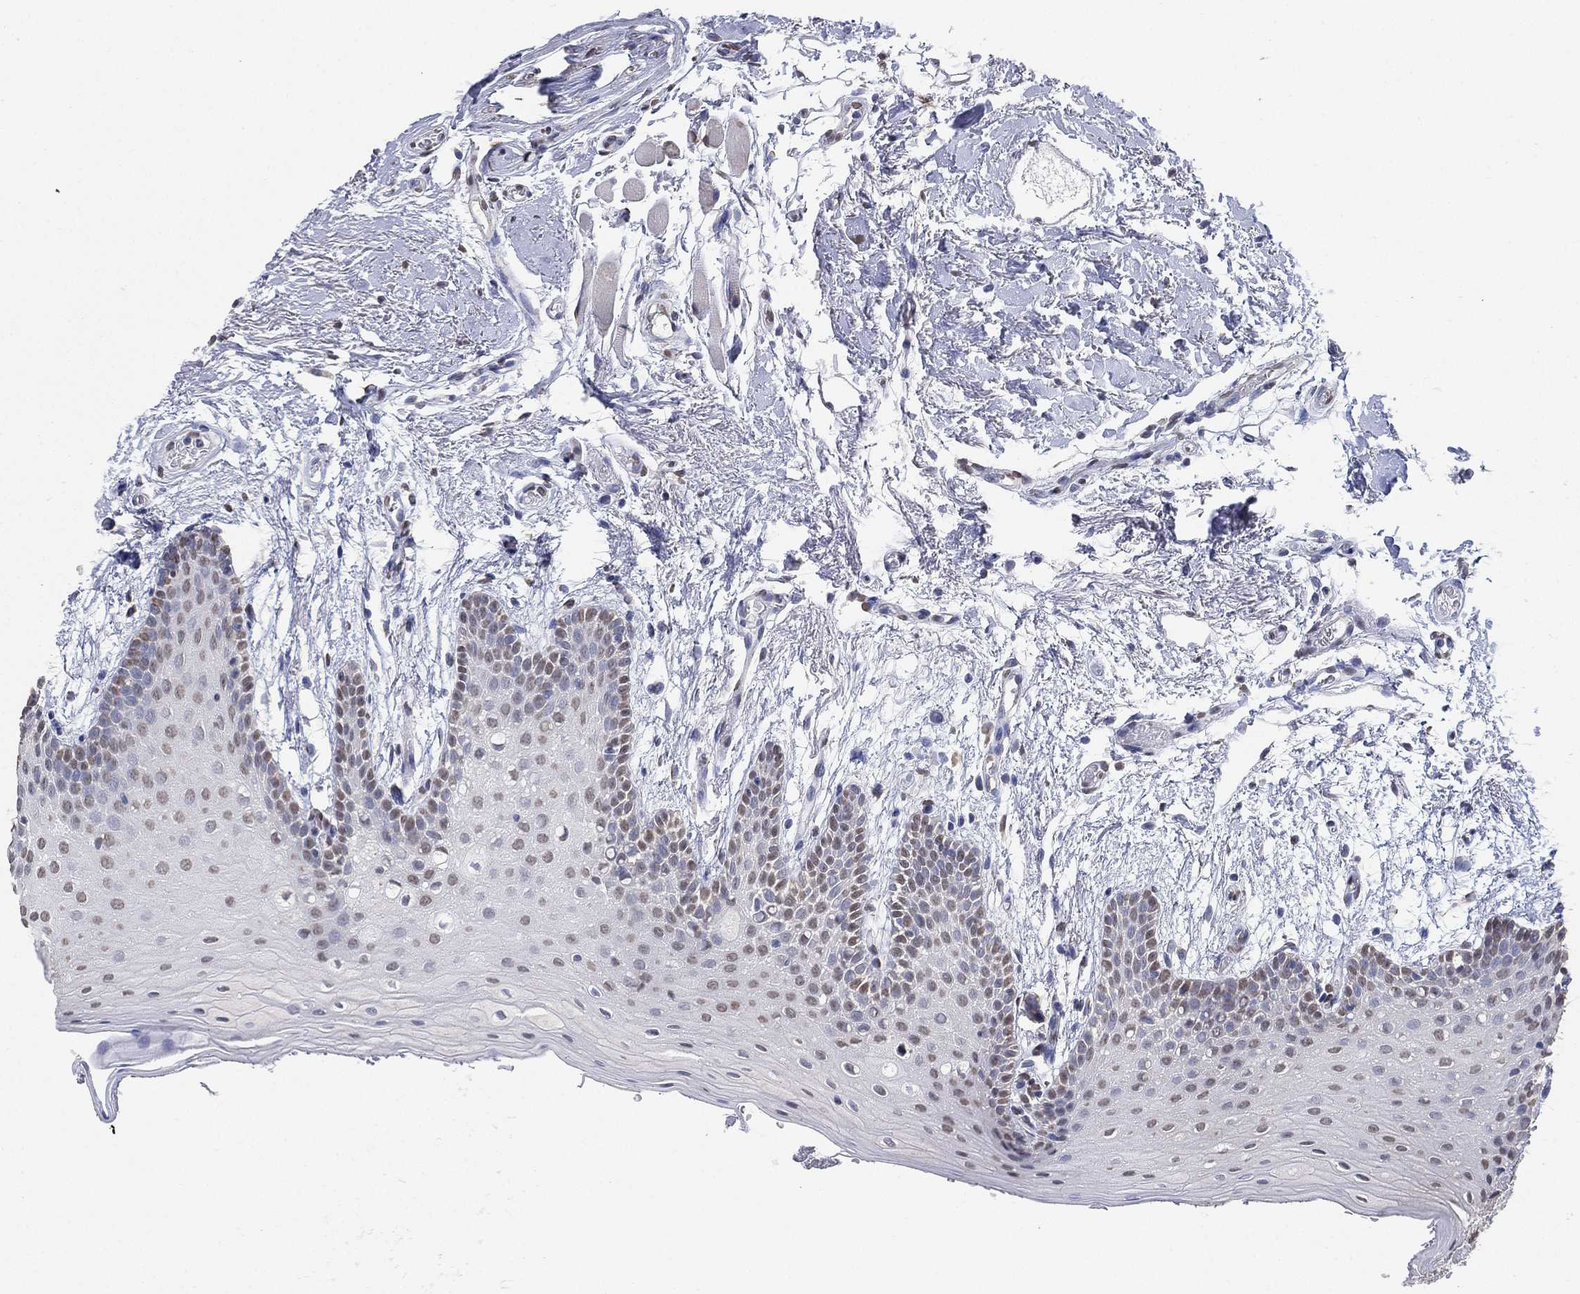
{"staining": {"intensity": "weak", "quantity": "<25%", "location": "nuclear"}, "tissue": "oral mucosa", "cell_type": "Squamous epithelial cells", "image_type": "normal", "snomed": [{"axis": "morphology", "description": "Normal tissue, NOS"}, {"axis": "topography", "description": "Oral tissue"}, {"axis": "topography", "description": "Tounge, NOS"}], "caption": "Immunohistochemical staining of normal human oral mucosa reveals no significant expression in squamous epithelial cells.", "gene": "ALDH7A1", "patient": {"sex": "female", "age": 86}}